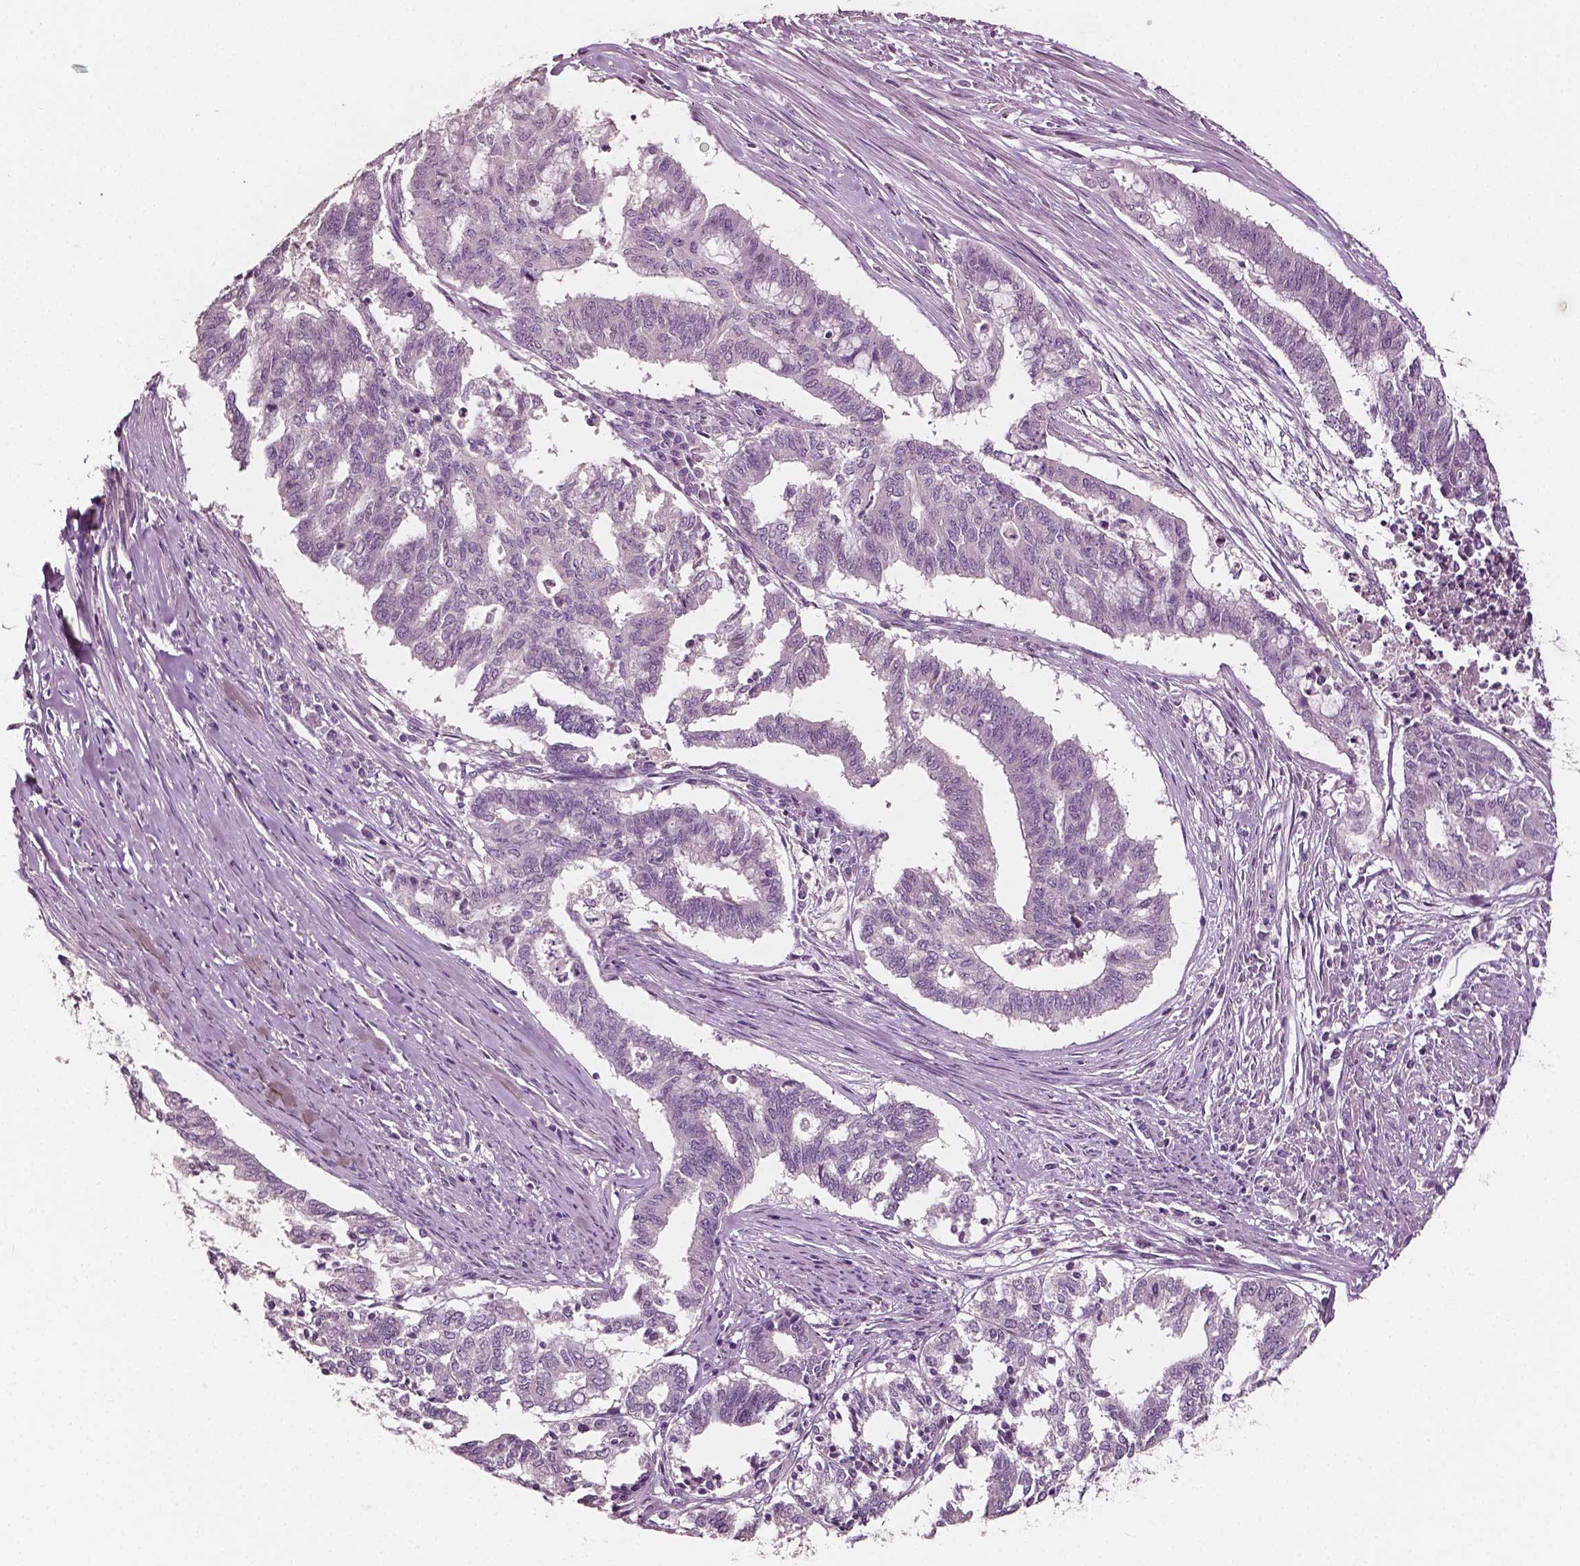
{"staining": {"intensity": "negative", "quantity": "none", "location": "none"}, "tissue": "endometrial cancer", "cell_type": "Tumor cells", "image_type": "cancer", "snomed": [{"axis": "morphology", "description": "Adenocarcinoma, NOS"}, {"axis": "topography", "description": "Endometrium"}], "caption": "Image shows no protein staining in tumor cells of adenocarcinoma (endometrial) tissue.", "gene": "PLA2R1", "patient": {"sex": "female", "age": 79}}